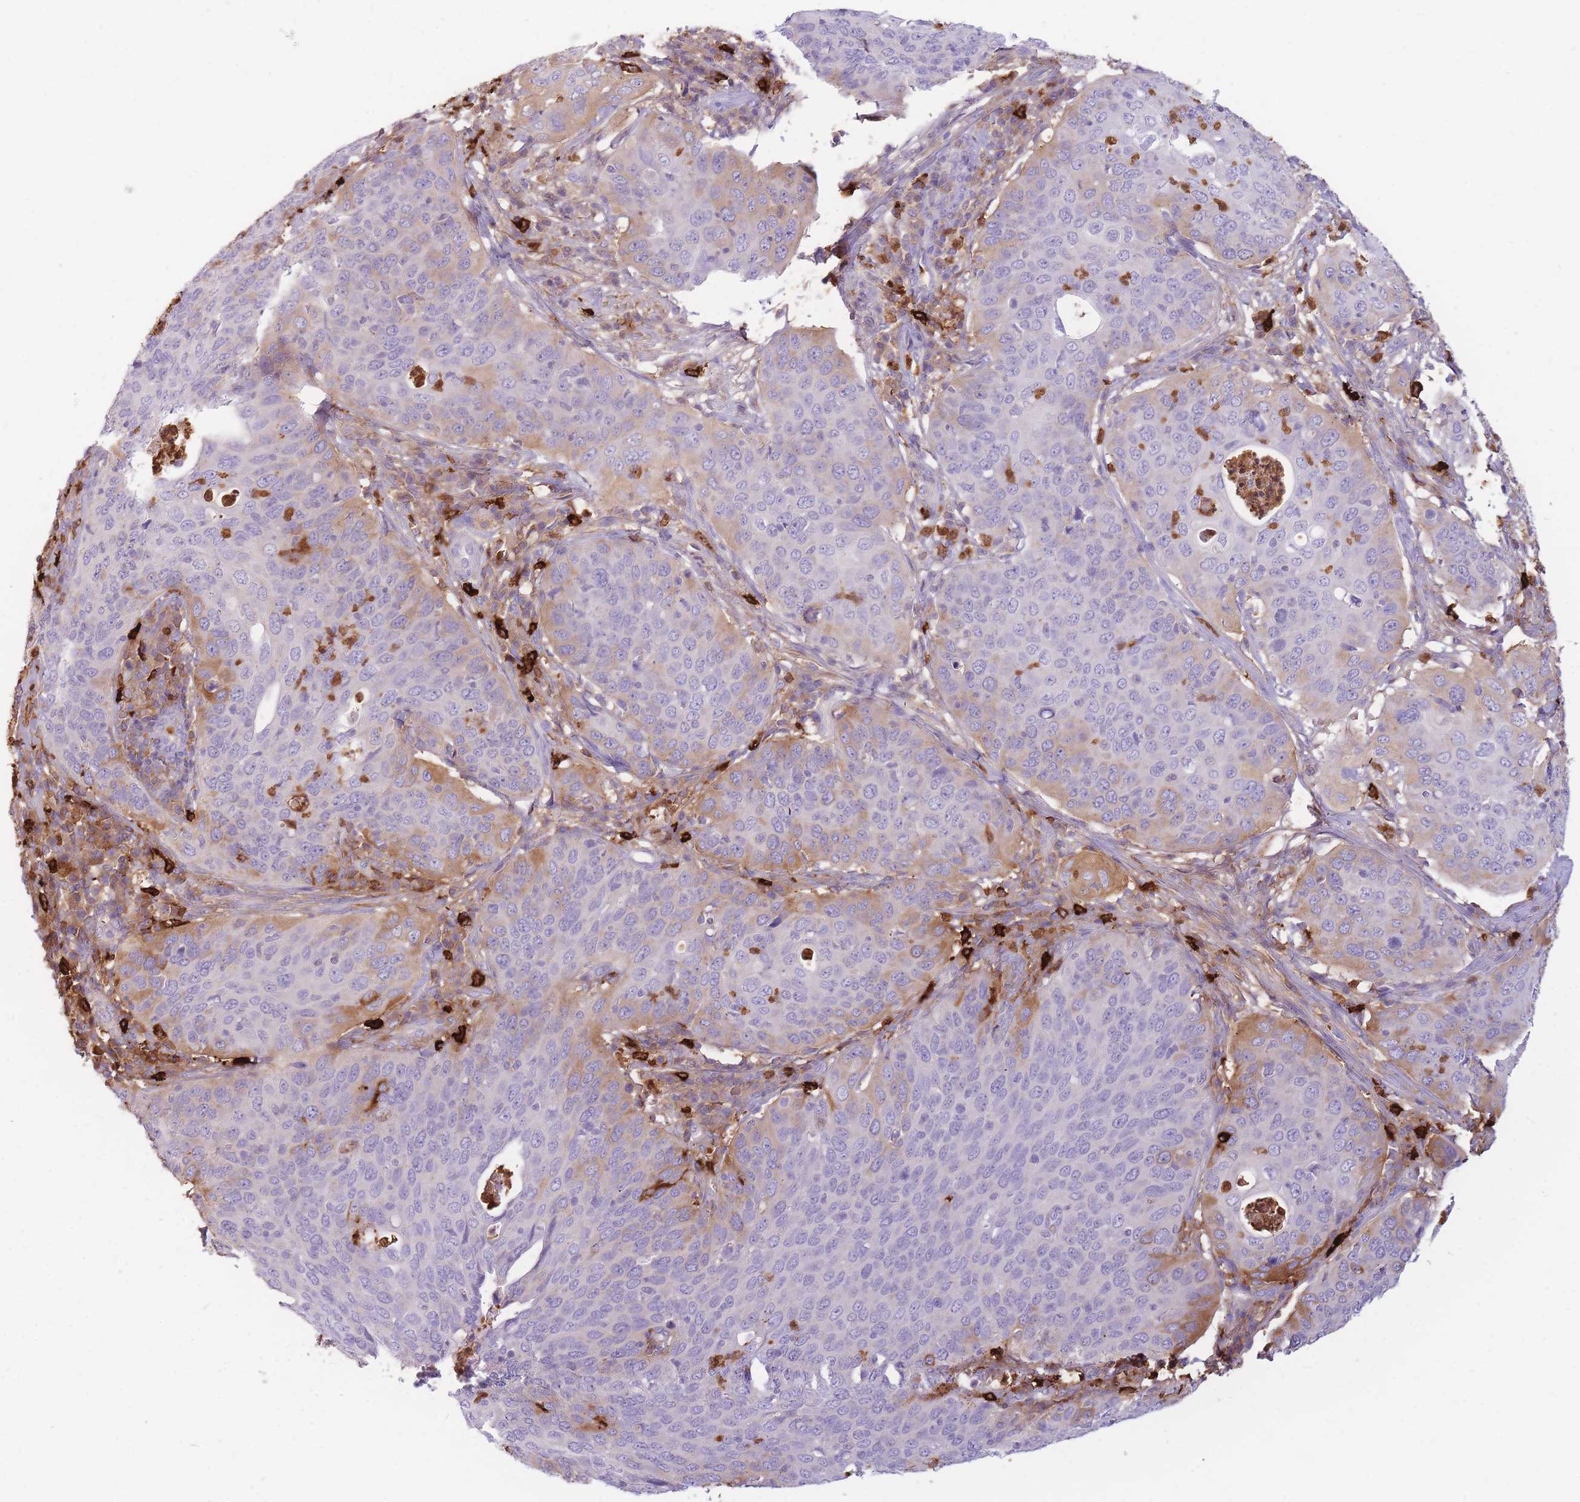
{"staining": {"intensity": "weak", "quantity": "<25%", "location": "cytoplasmic/membranous"}, "tissue": "cervical cancer", "cell_type": "Tumor cells", "image_type": "cancer", "snomed": [{"axis": "morphology", "description": "Squamous cell carcinoma, NOS"}, {"axis": "topography", "description": "Cervix"}], "caption": "A micrograph of cervical cancer (squamous cell carcinoma) stained for a protein exhibits no brown staining in tumor cells.", "gene": "TPSAB1", "patient": {"sex": "female", "age": 36}}